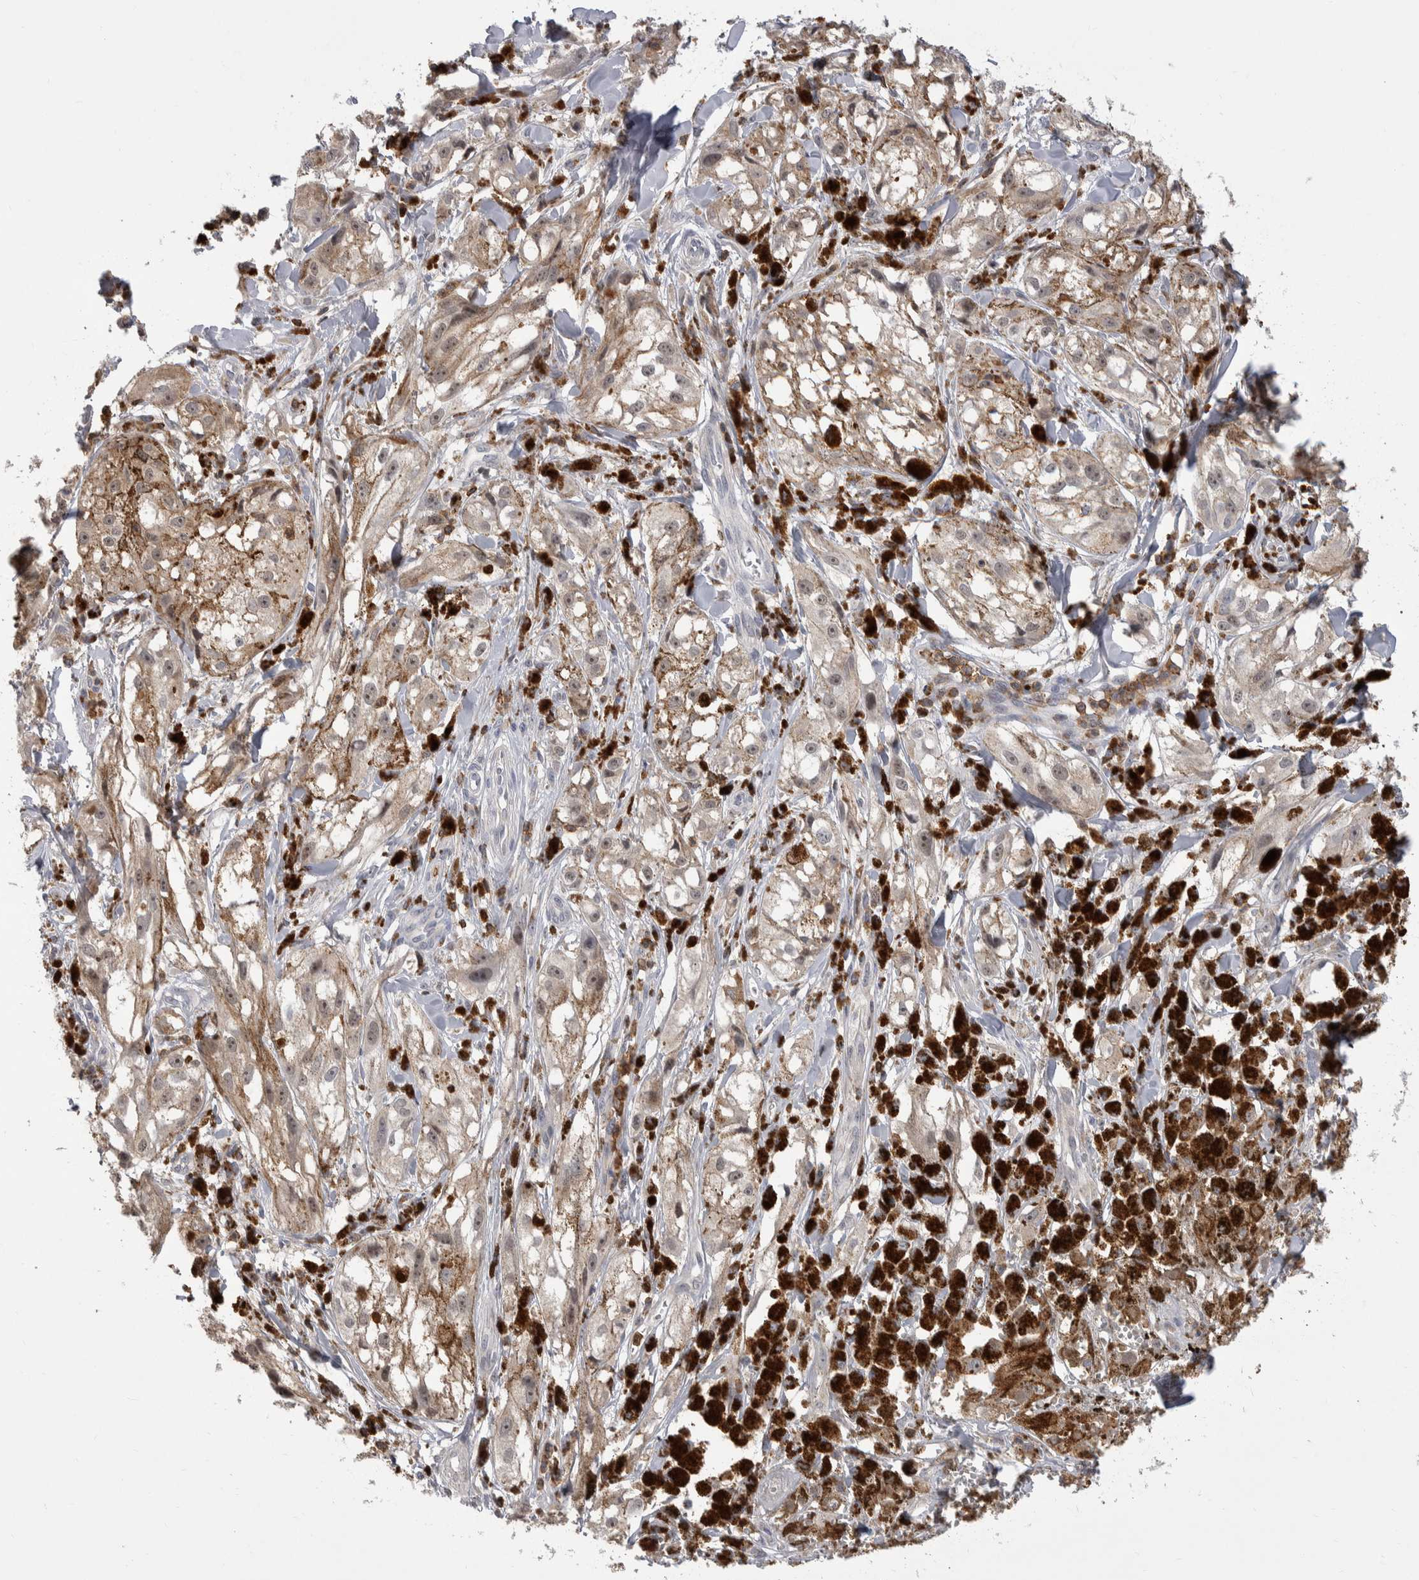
{"staining": {"intensity": "weak", "quantity": ">75%", "location": "cytoplasmic/membranous,nuclear"}, "tissue": "melanoma", "cell_type": "Tumor cells", "image_type": "cancer", "snomed": [{"axis": "morphology", "description": "Malignant melanoma, NOS"}, {"axis": "topography", "description": "Skin"}], "caption": "Malignant melanoma stained with a brown dye reveals weak cytoplasmic/membranous and nuclear positive expression in approximately >75% of tumor cells.", "gene": "CEP295NL", "patient": {"sex": "male", "age": 88}}